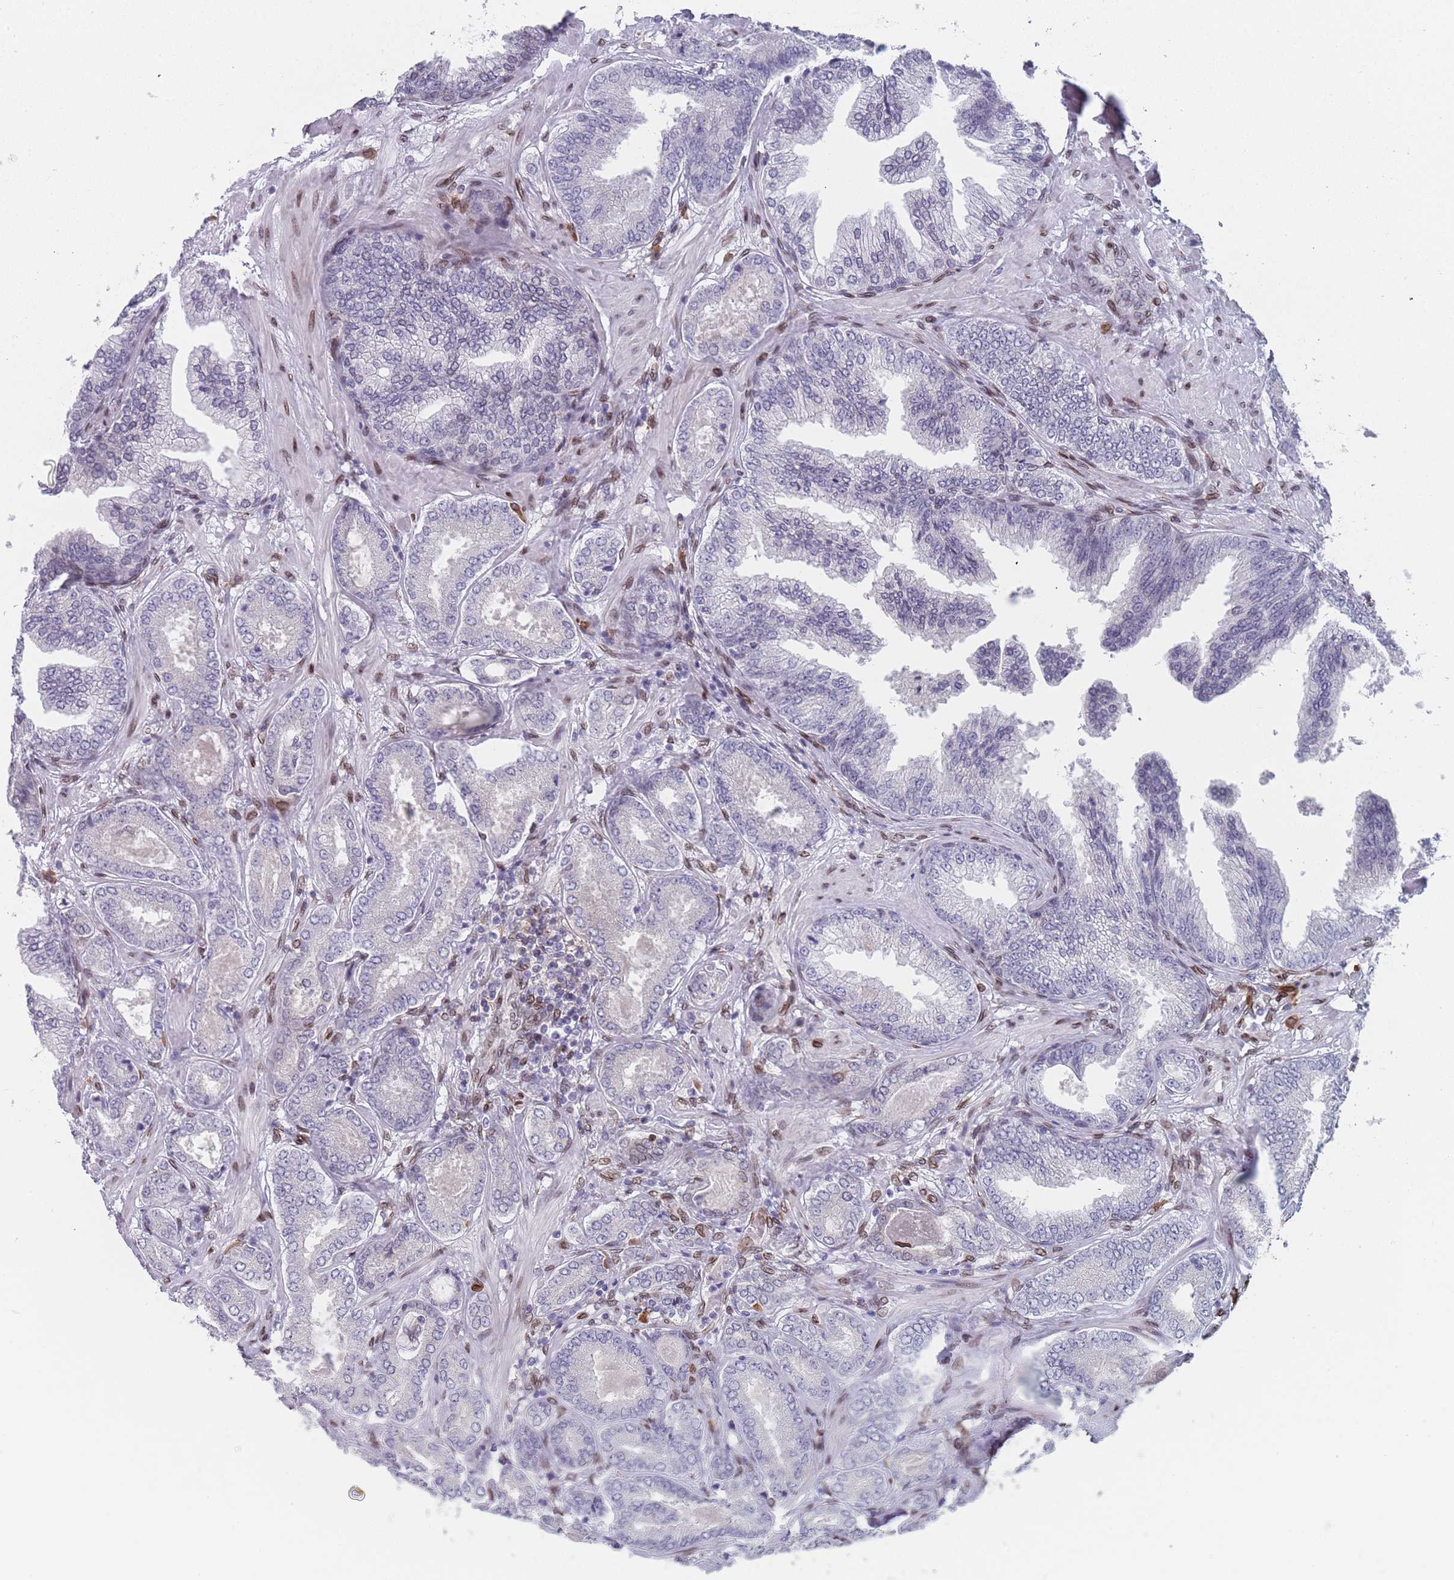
{"staining": {"intensity": "negative", "quantity": "none", "location": "none"}, "tissue": "prostate cancer", "cell_type": "Tumor cells", "image_type": "cancer", "snomed": [{"axis": "morphology", "description": "Adenocarcinoma, Low grade"}, {"axis": "topography", "description": "Prostate"}], "caption": "Tumor cells show no significant protein staining in adenocarcinoma (low-grade) (prostate). Nuclei are stained in blue.", "gene": "ZBTB1", "patient": {"sex": "male", "age": 63}}